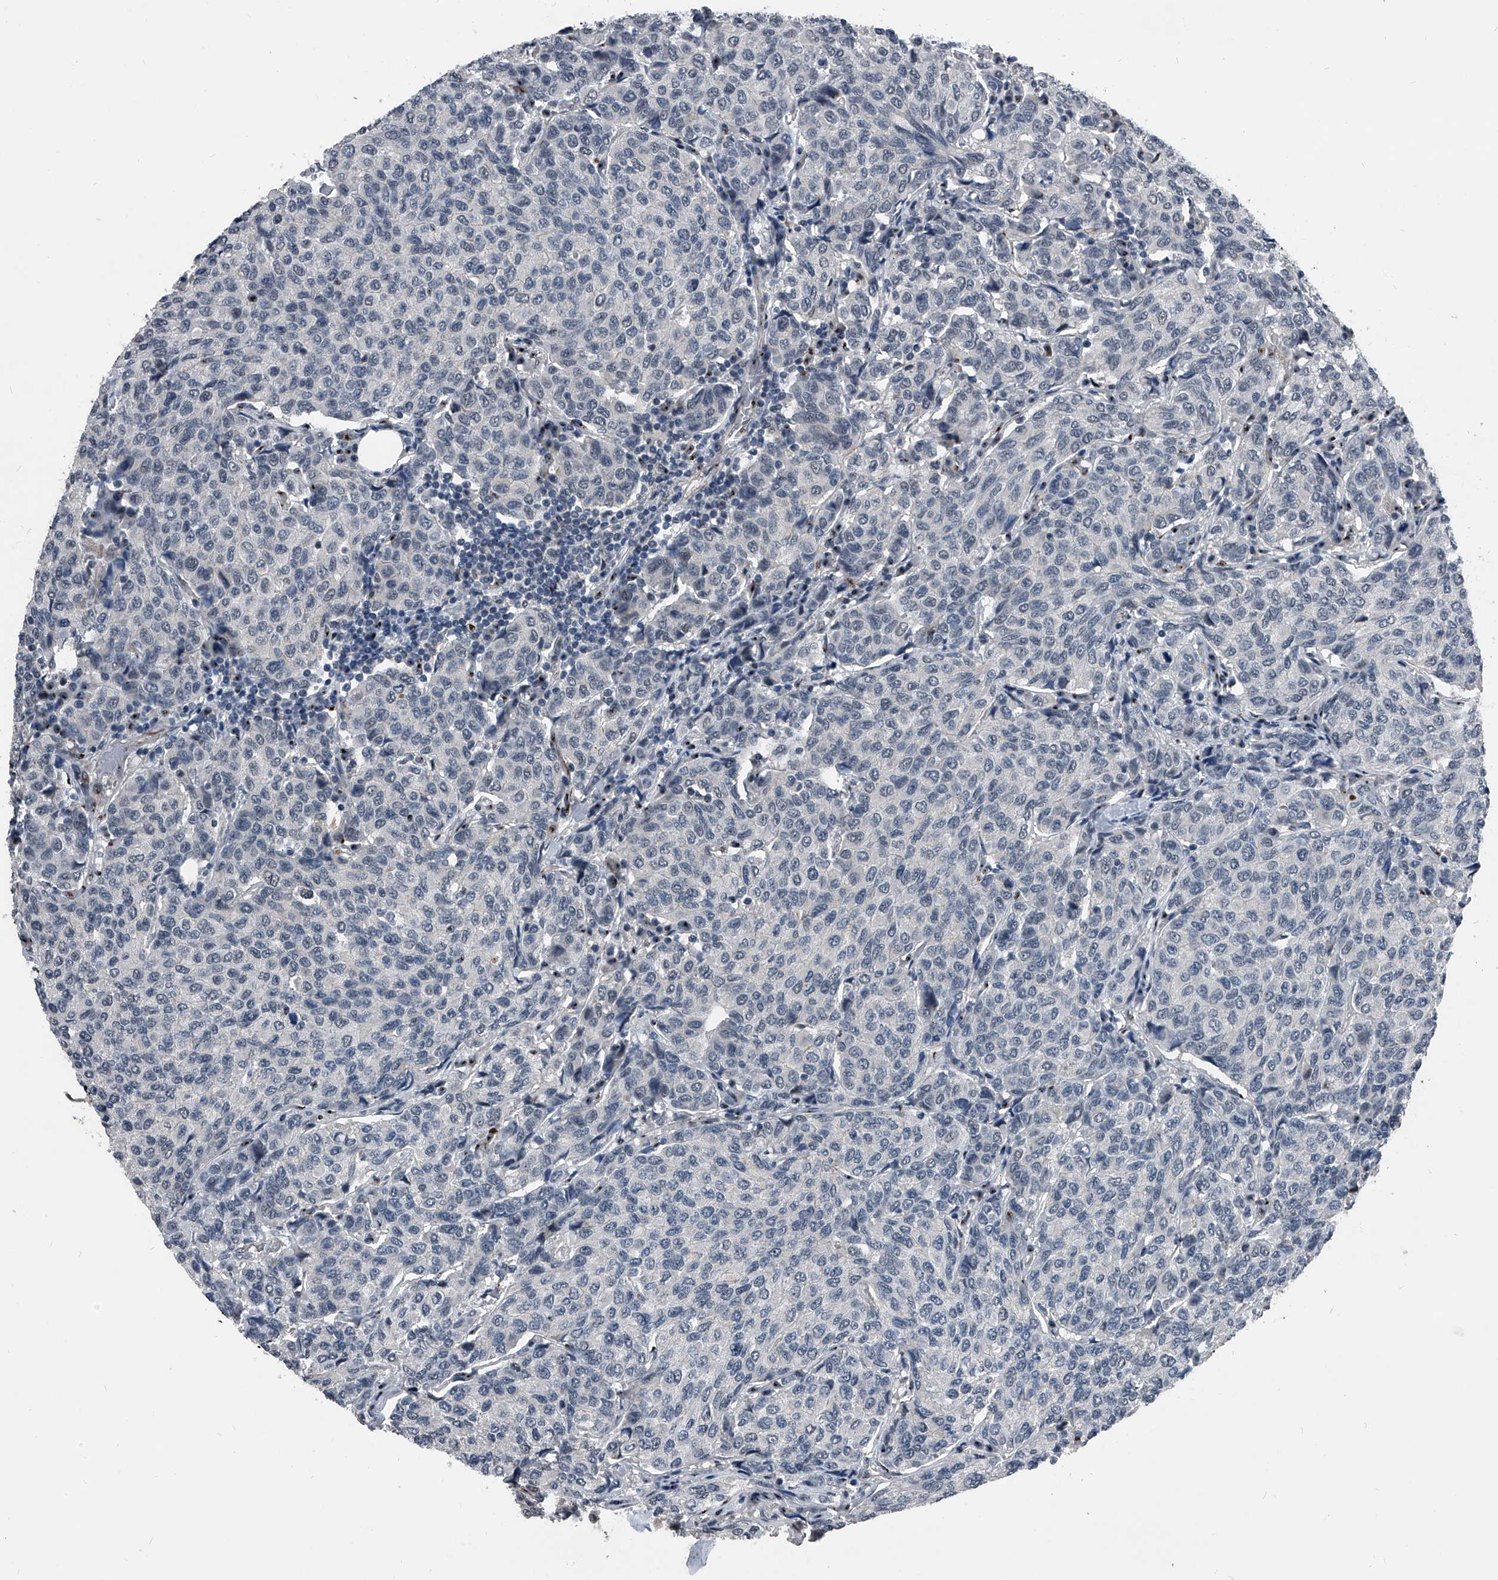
{"staining": {"intensity": "negative", "quantity": "none", "location": "none"}, "tissue": "breast cancer", "cell_type": "Tumor cells", "image_type": "cancer", "snomed": [{"axis": "morphology", "description": "Duct carcinoma"}, {"axis": "topography", "description": "Breast"}], "caption": "Immunohistochemical staining of human intraductal carcinoma (breast) displays no significant positivity in tumor cells.", "gene": "MEN1", "patient": {"sex": "female", "age": 55}}